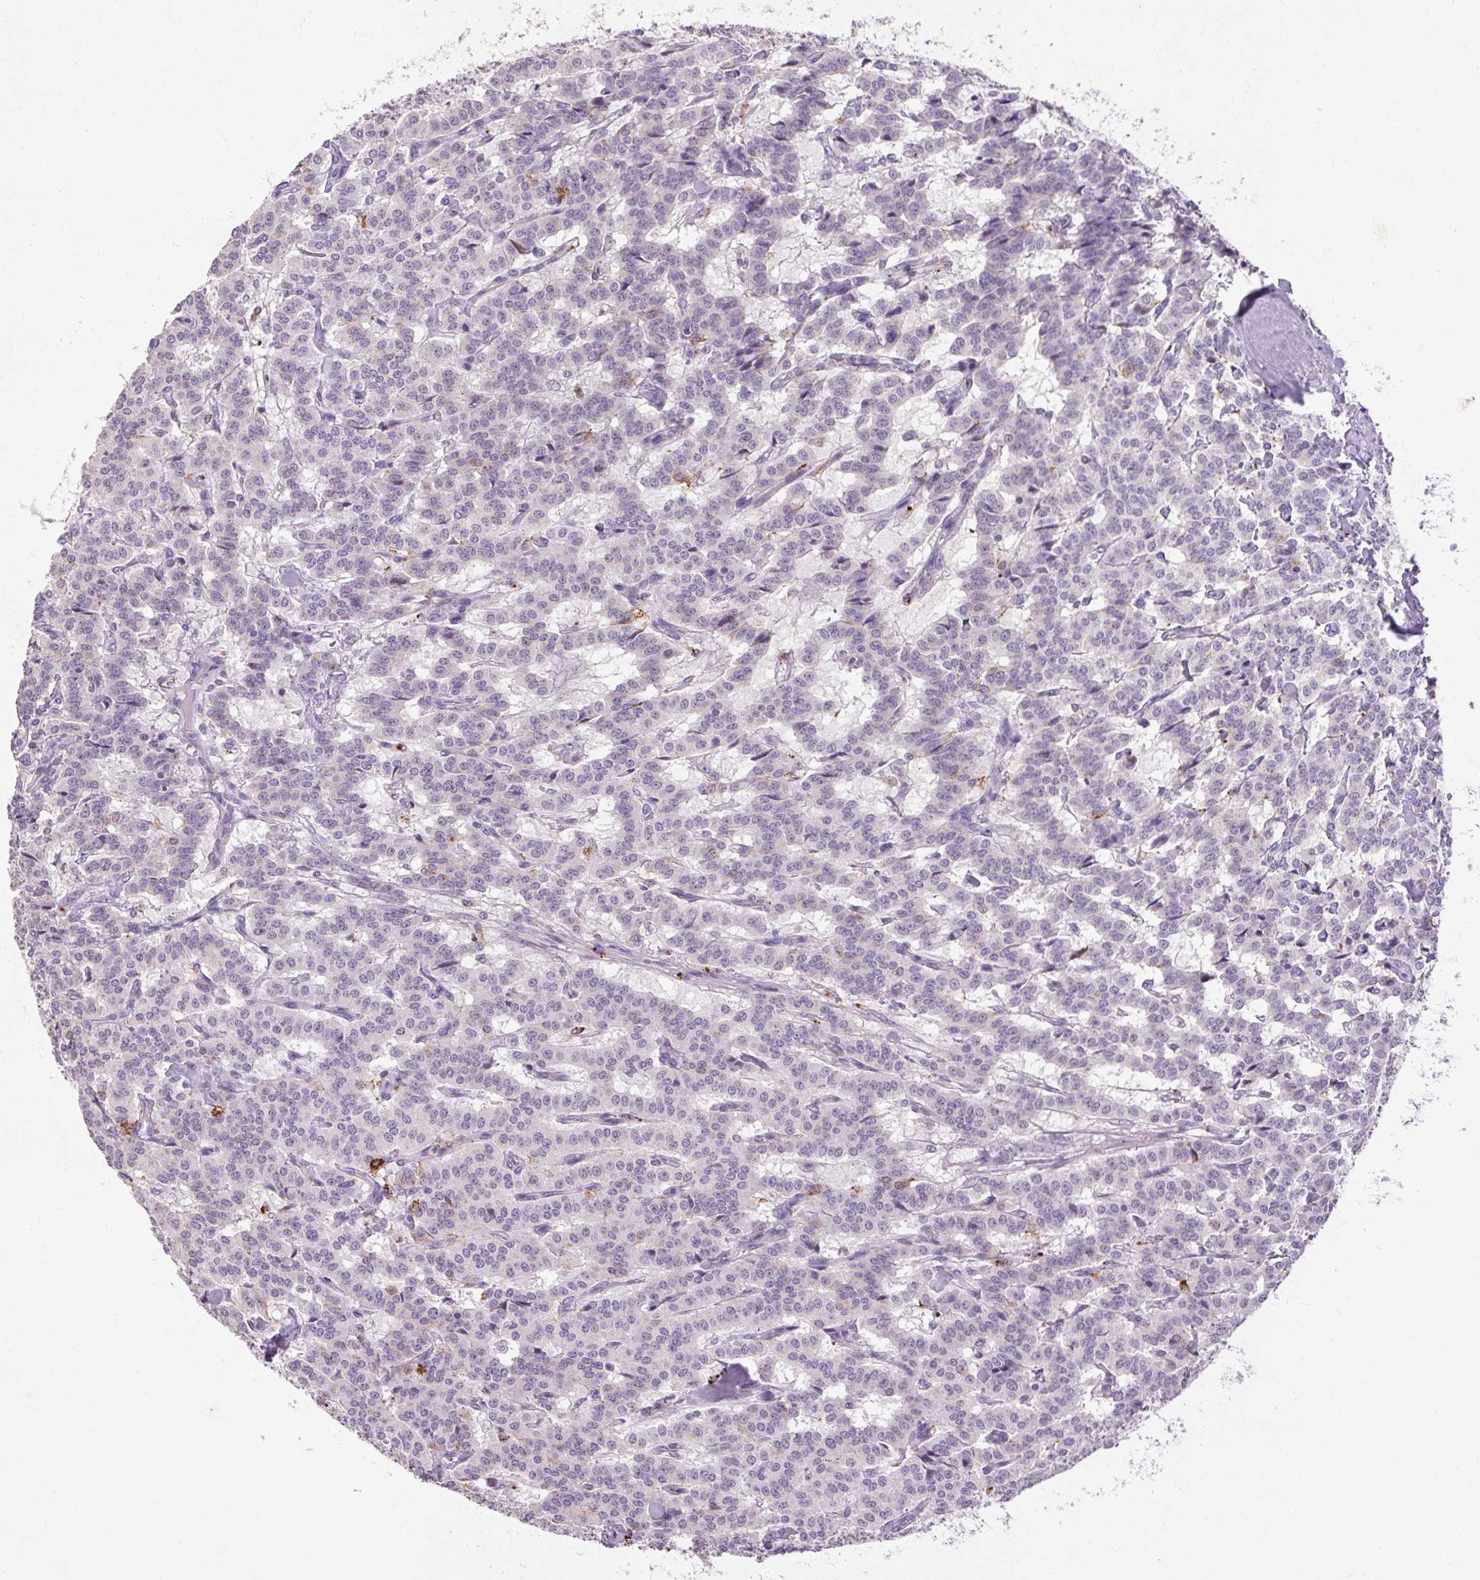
{"staining": {"intensity": "negative", "quantity": "none", "location": "none"}, "tissue": "carcinoid", "cell_type": "Tumor cells", "image_type": "cancer", "snomed": [{"axis": "morphology", "description": "Carcinoid, malignant, NOS"}, {"axis": "topography", "description": "Lung"}], "caption": "The histopathology image shows no significant expression in tumor cells of malignant carcinoid.", "gene": "FNDC7", "patient": {"sex": "female", "age": 46}}